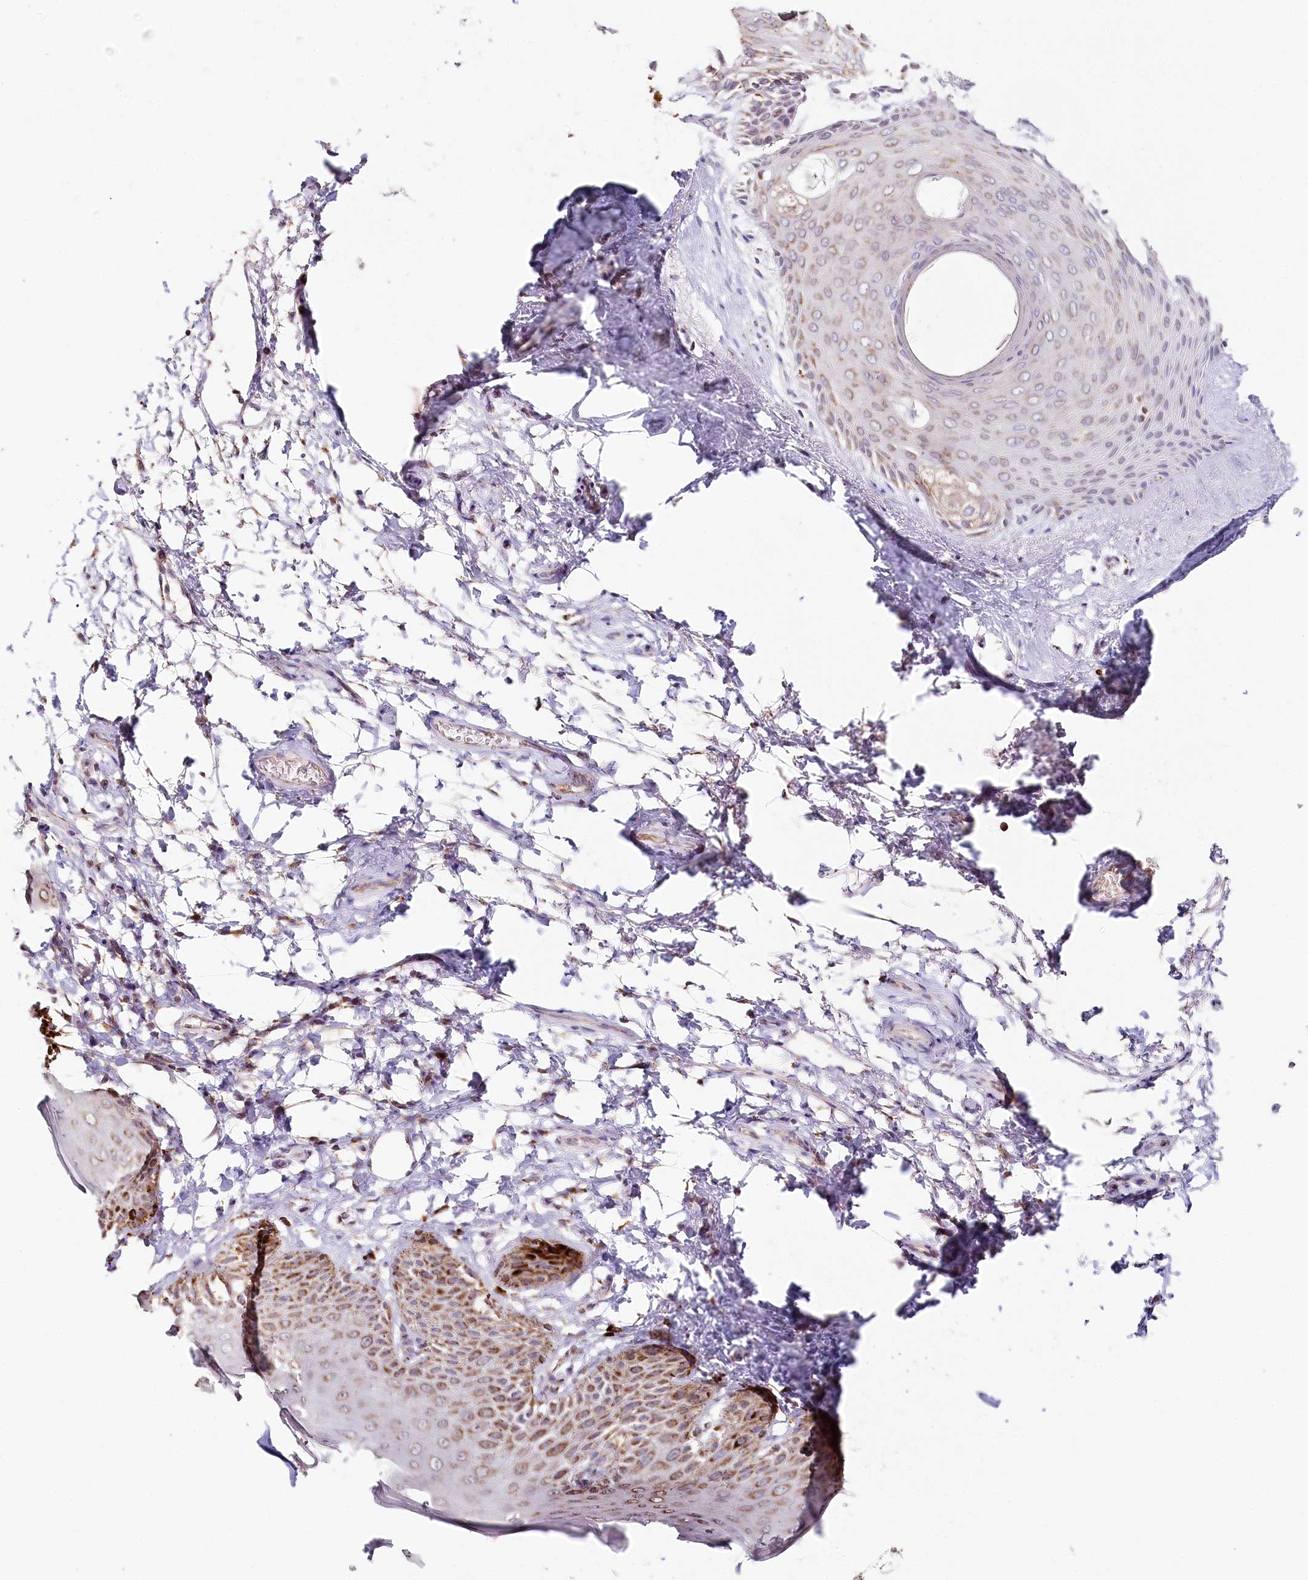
{"staining": {"intensity": "moderate", "quantity": ">75%", "location": "cytoplasmic/membranous"}, "tissue": "skin", "cell_type": "Epidermal cells", "image_type": "normal", "snomed": [{"axis": "morphology", "description": "Normal tissue, NOS"}, {"axis": "topography", "description": "Anal"}], "caption": "Epidermal cells demonstrate medium levels of moderate cytoplasmic/membranous expression in approximately >75% of cells in normal human skin.", "gene": "MMP25", "patient": {"sex": "male", "age": 44}}